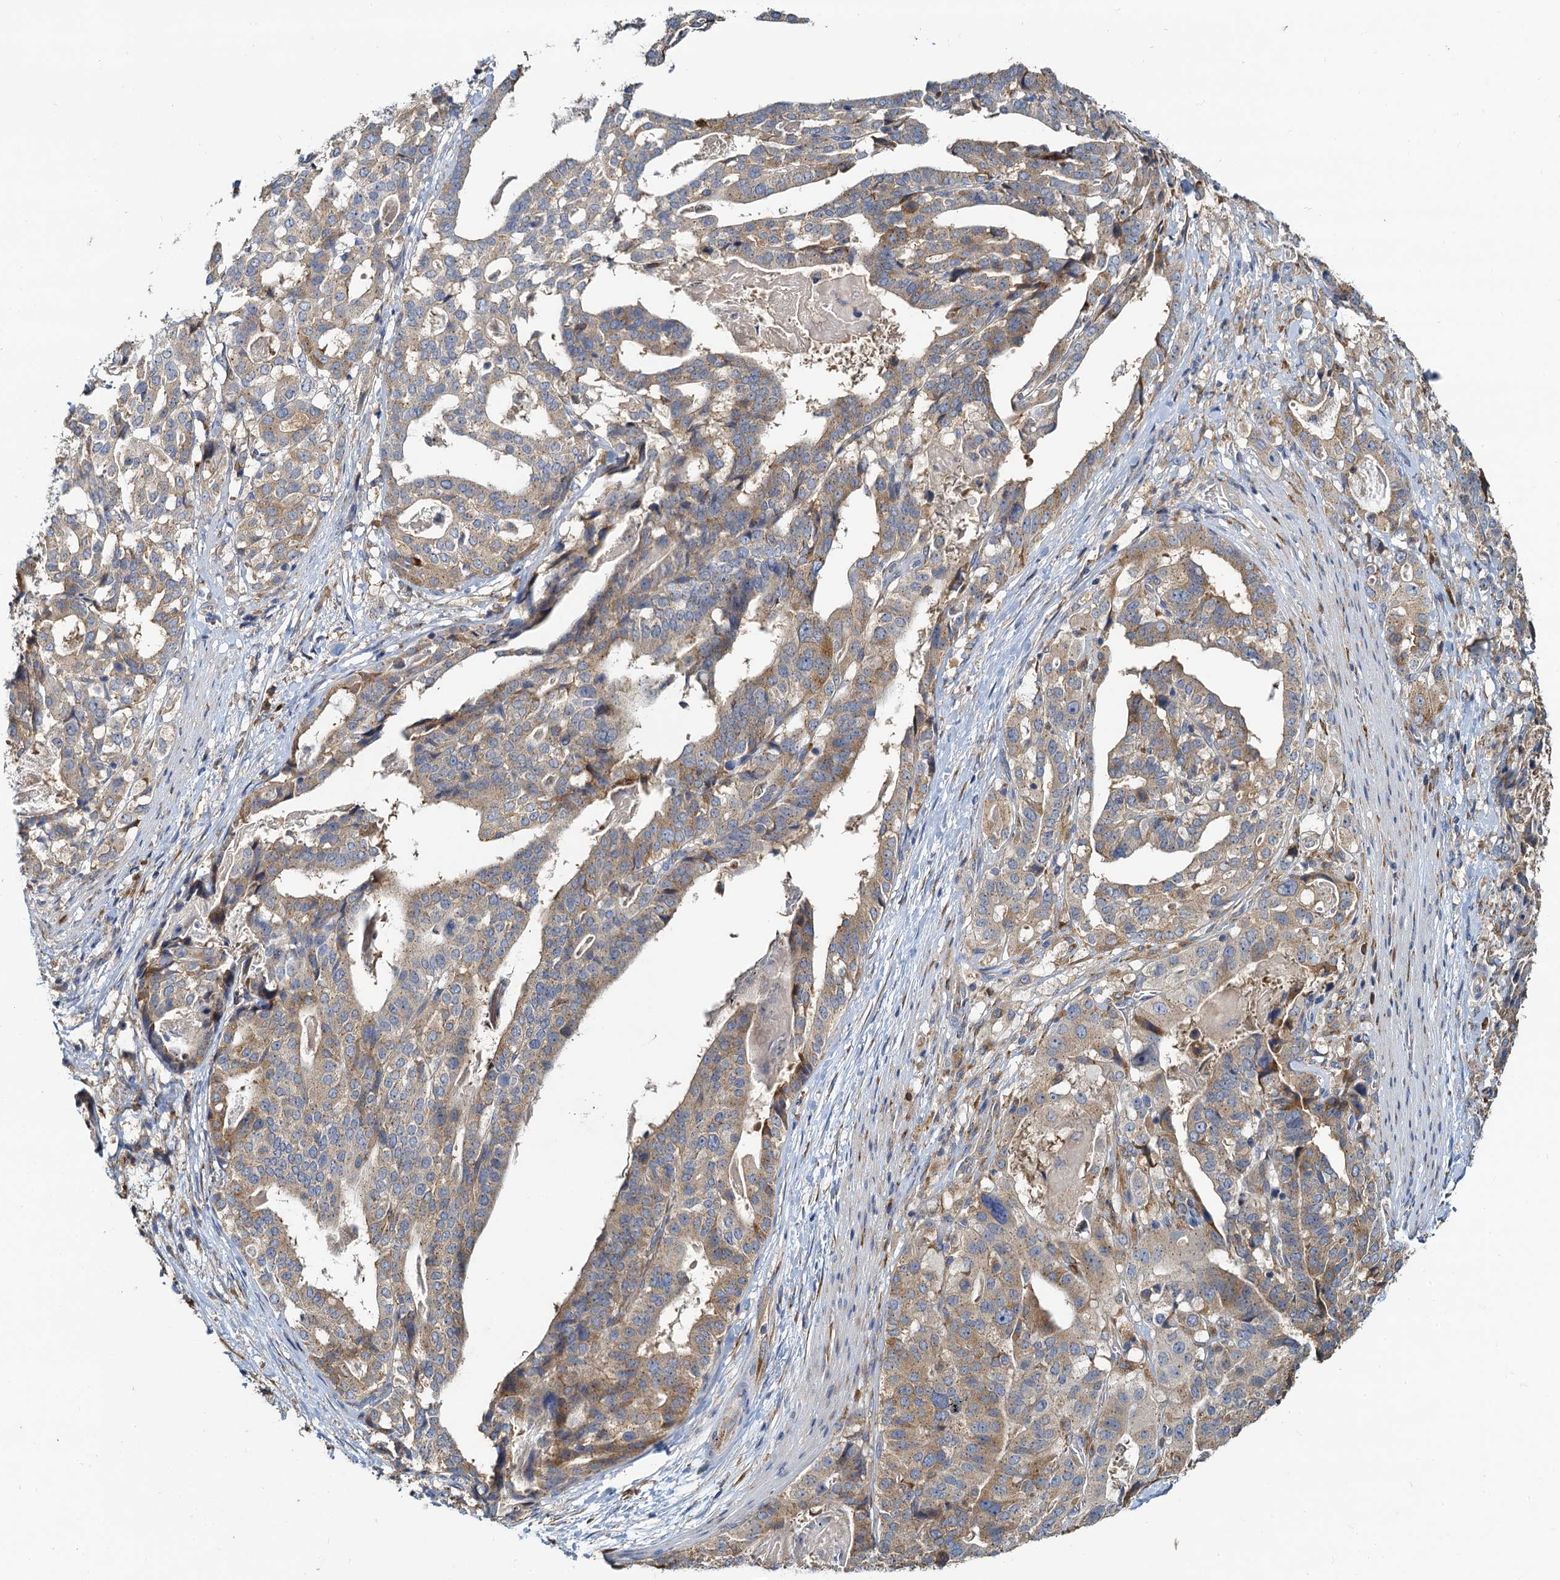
{"staining": {"intensity": "moderate", "quantity": "25%-75%", "location": "cytoplasmic/membranous"}, "tissue": "stomach cancer", "cell_type": "Tumor cells", "image_type": "cancer", "snomed": [{"axis": "morphology", "description": "Adenocarcinoma, NOS"}, {"axis": "topography", "description": "Stomach"}], "caption": "A photomicrograph showing moderate cytoplasmic/membranous expression in about 25%-75% of tumor cells in adenocarcinoma (stomach), as visualized by brown immunohistochemical staining.", "gene": "NKAPD1", "patient": {"sex": "male", "age": 48}}